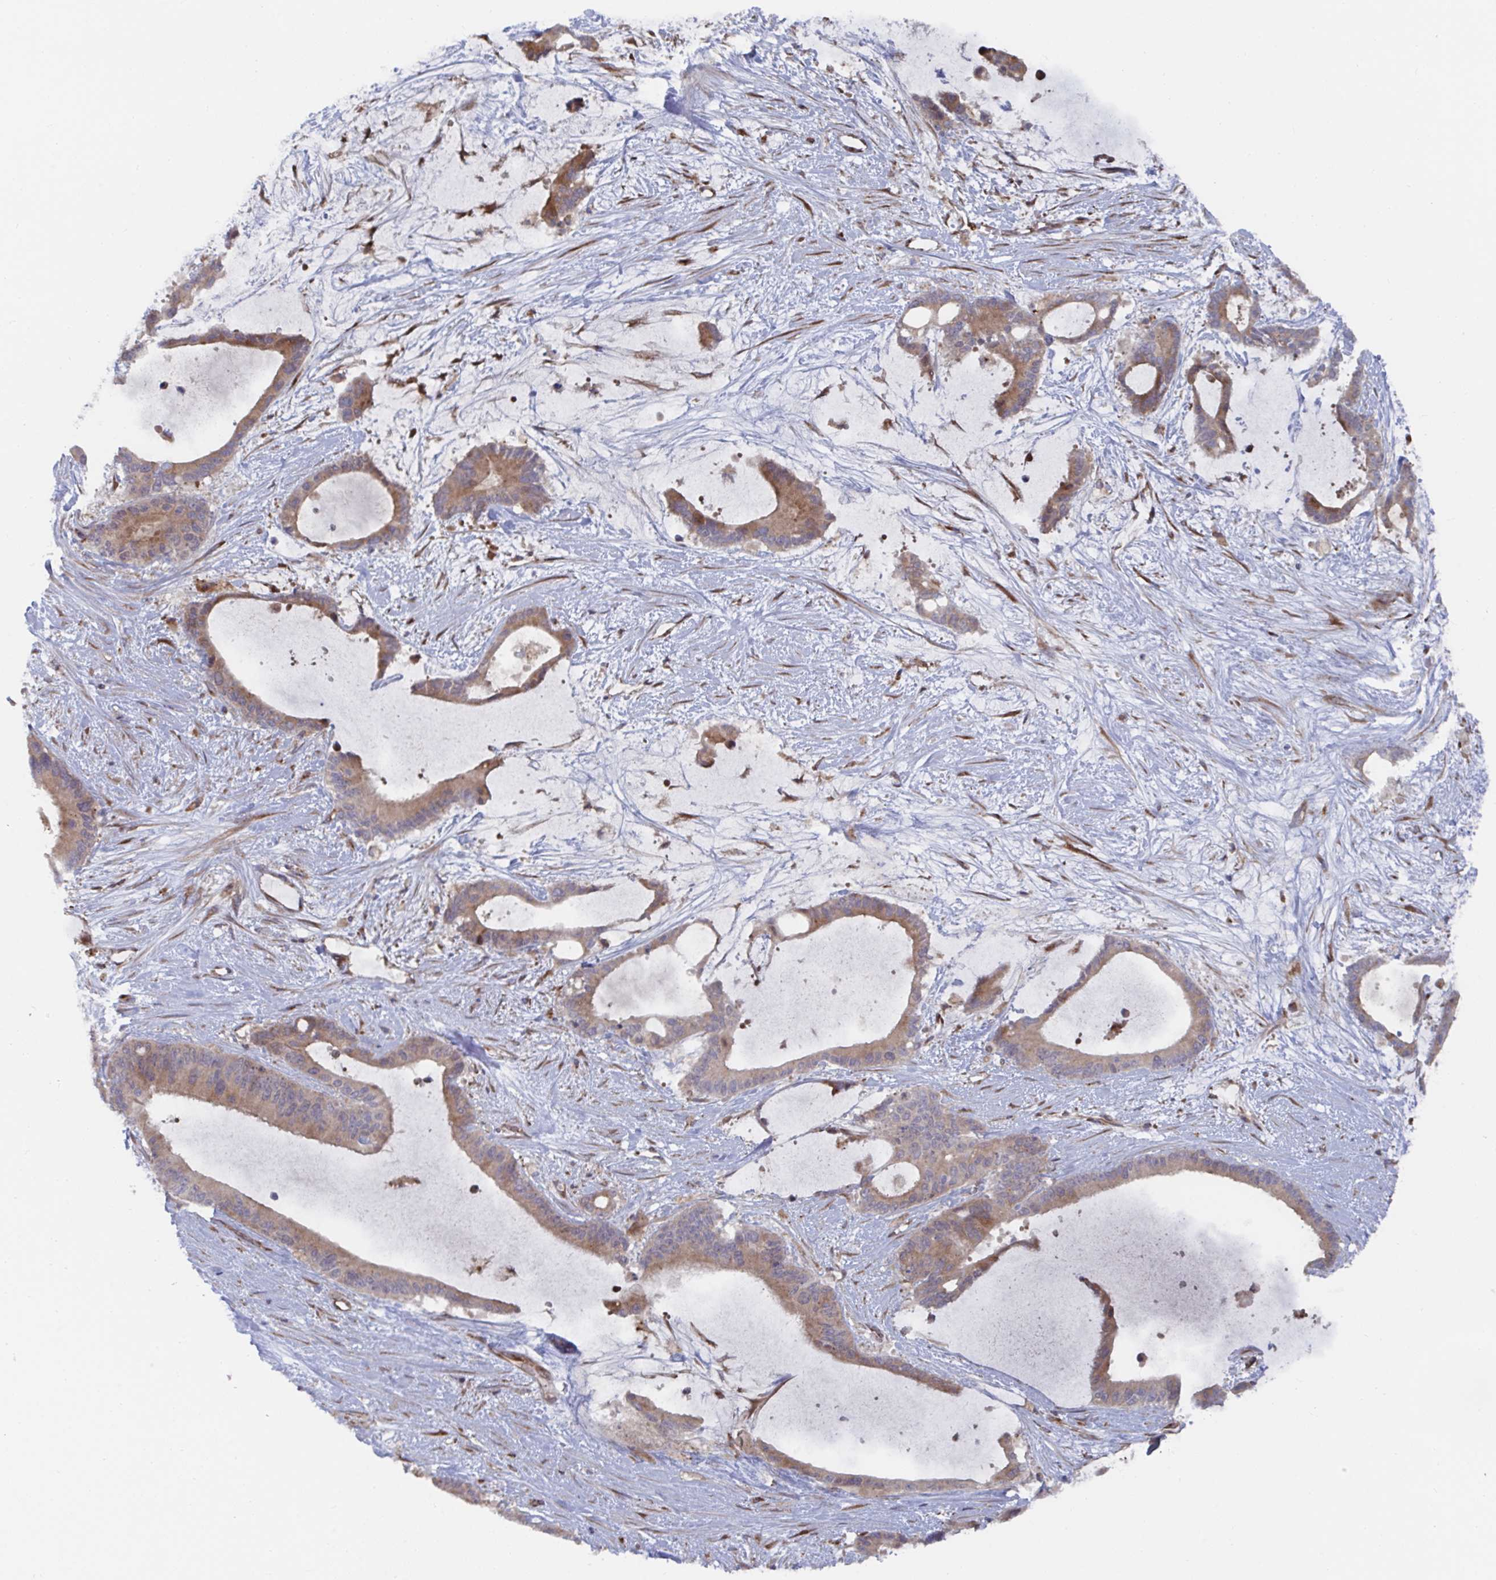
{"staining": {"intensity": "moderate", "quantity": ">75%", "location": "cytoplasmic/membranous"}, "tissue": "liver cancer", "cell_type": "Tumor cells", "image_type": "cancer", "snomed": [{"axis": "morphology", "description": "Normal tissue, NOS"}, {"axis": "morphology", "description": "Cholangiocarcinoma"}, {"axis": "topography", "description": "Liver"}, {"axis": "topography", "description": "Peripheral nerve tissue"}], "caption": "About >75% of tumor cells in cholangiocarcinoma (liver) display moderate cytoplasmic/membranous protein expression as visualized by brown immunohistochemical staining.", "gene": "FJX1", "patient": {"sex": "female", "age": 73}}